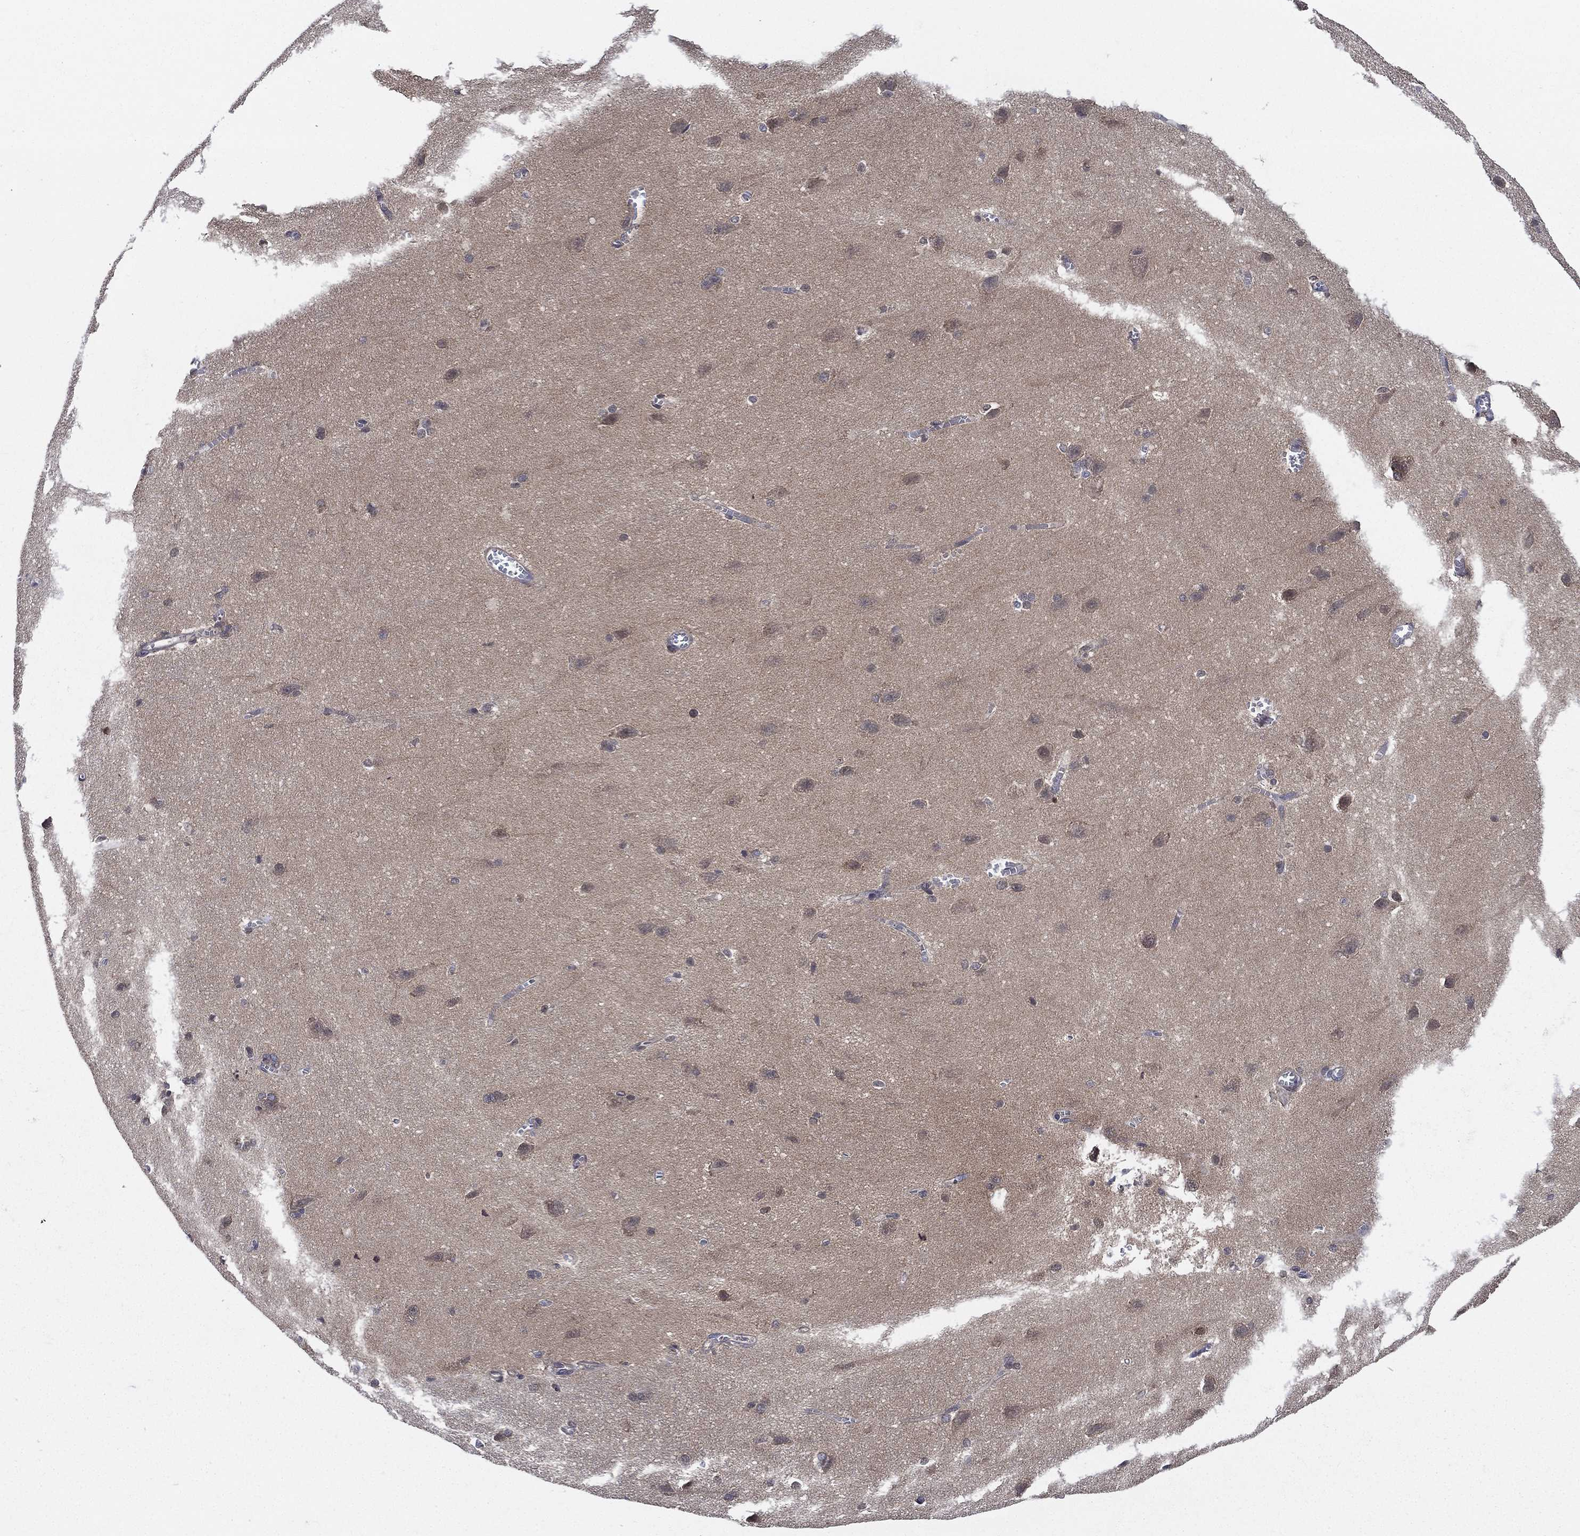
{"staining": {"intensity": "negative", "quantity": "none", "location": "none"}, "tissue": "cerebral cortex", "cell_type": "Endothelial cells", "image_type": "normal", "snomed": [{"axis": "morphology", "description": "Normal tissue, NOS"}, {"axis": "topography", "description": "Cerebral cortex"}], "caption": "DAB immunohistochemical staining of normal cerebral cortex reveals no significant expression in endothelial cells.", "gene": "SMPD3", "patient": {"sex": "male", "age": 37}}